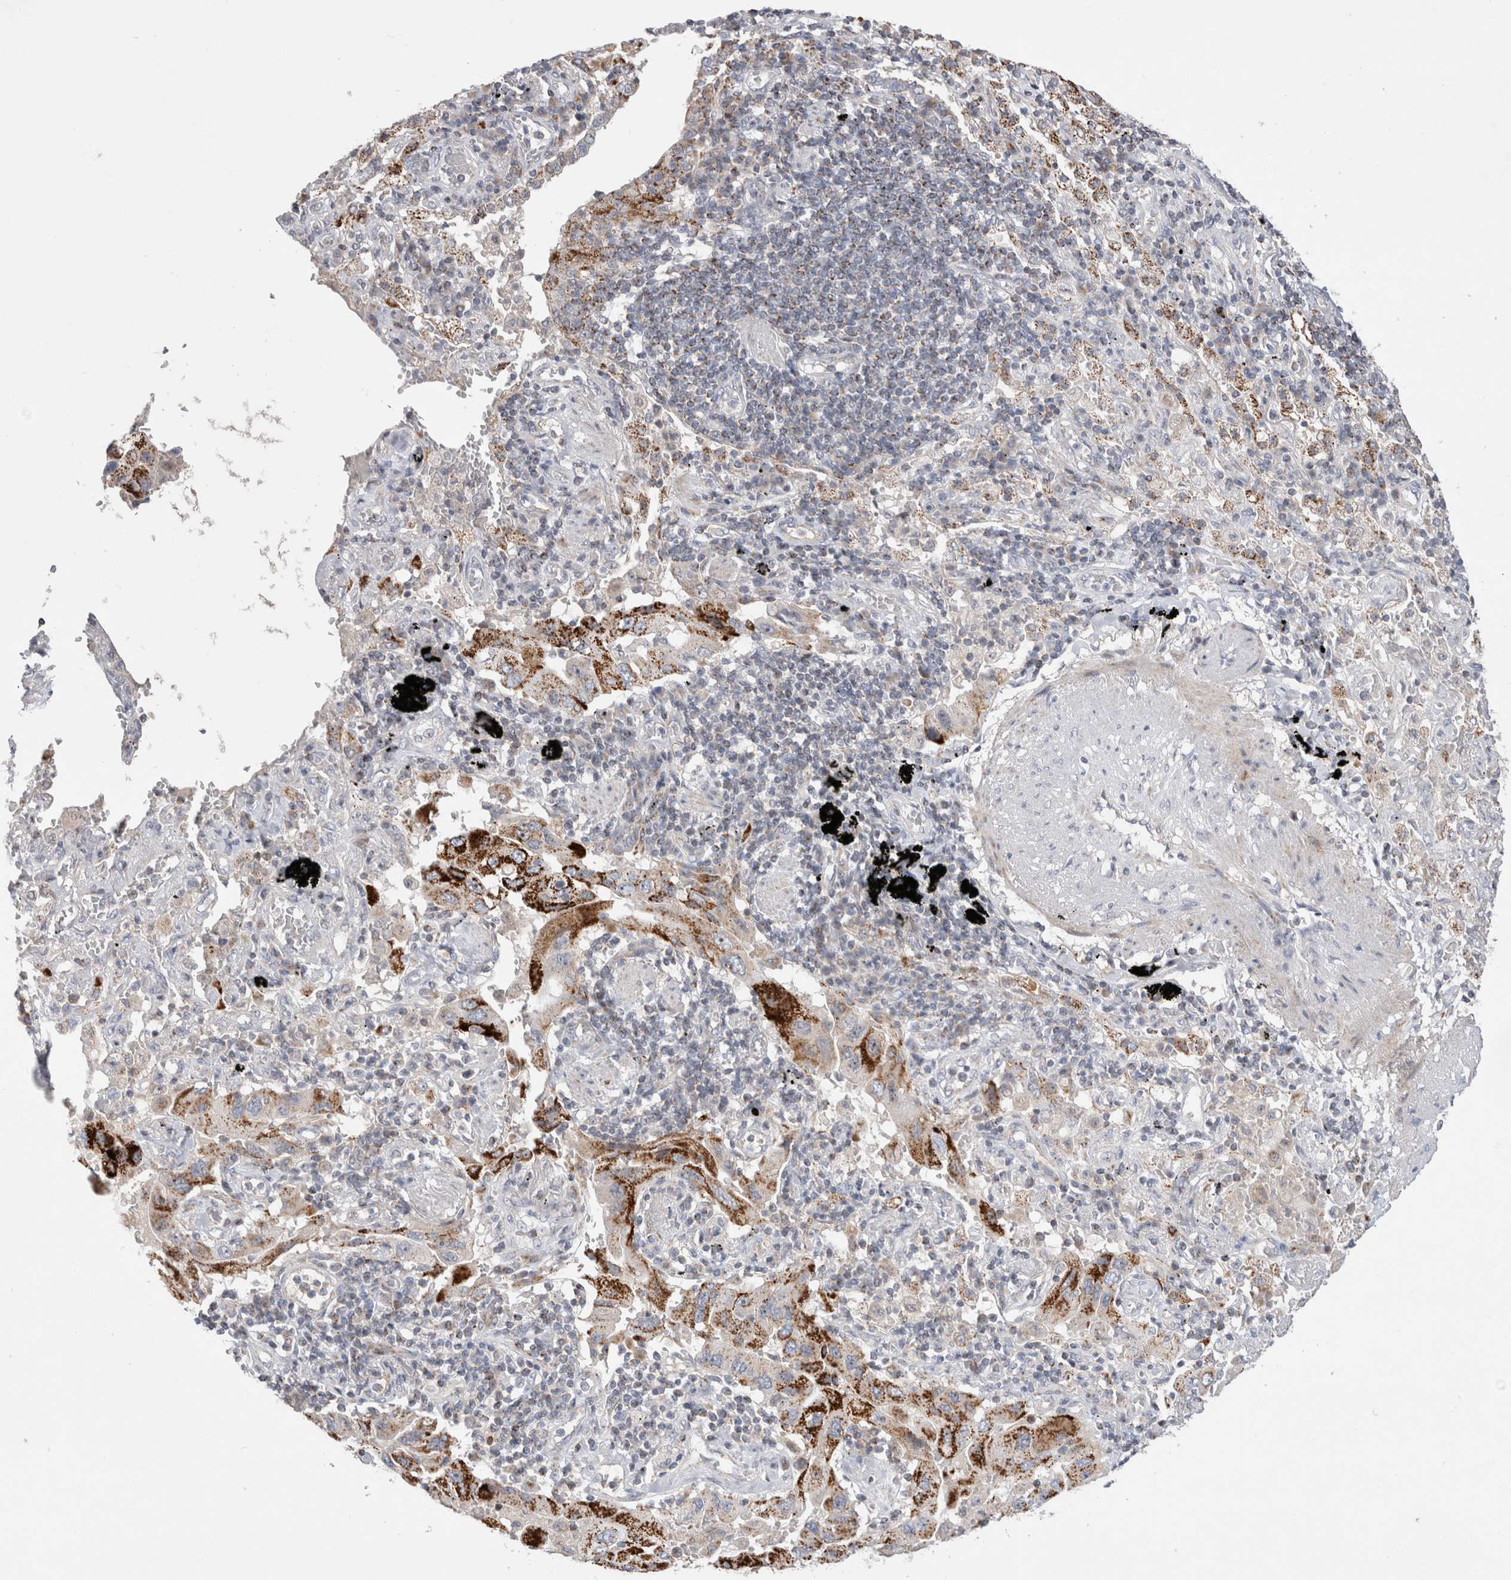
{"staining": {"intensity": "strong", "quantity": ">75%", "location": "cytoplasmic/membranous"}, "tissue": "lung cancer", "cell_type": "Tumor cells", "image_type": "cancer", "snomed": [{"axis": "morphology", "description": "Adenocarcinoma, NOS"}, {"axis": "topography", "description": "Lung"}], "caption": "Immunohistochemistry of human adenocarcinoma (lung) shows high levels of strong cytoplasmic/membranous expression in about >75% of tumor cells.", "gene": "CHADL", "patient": {"sex": "female", "age": 65}}